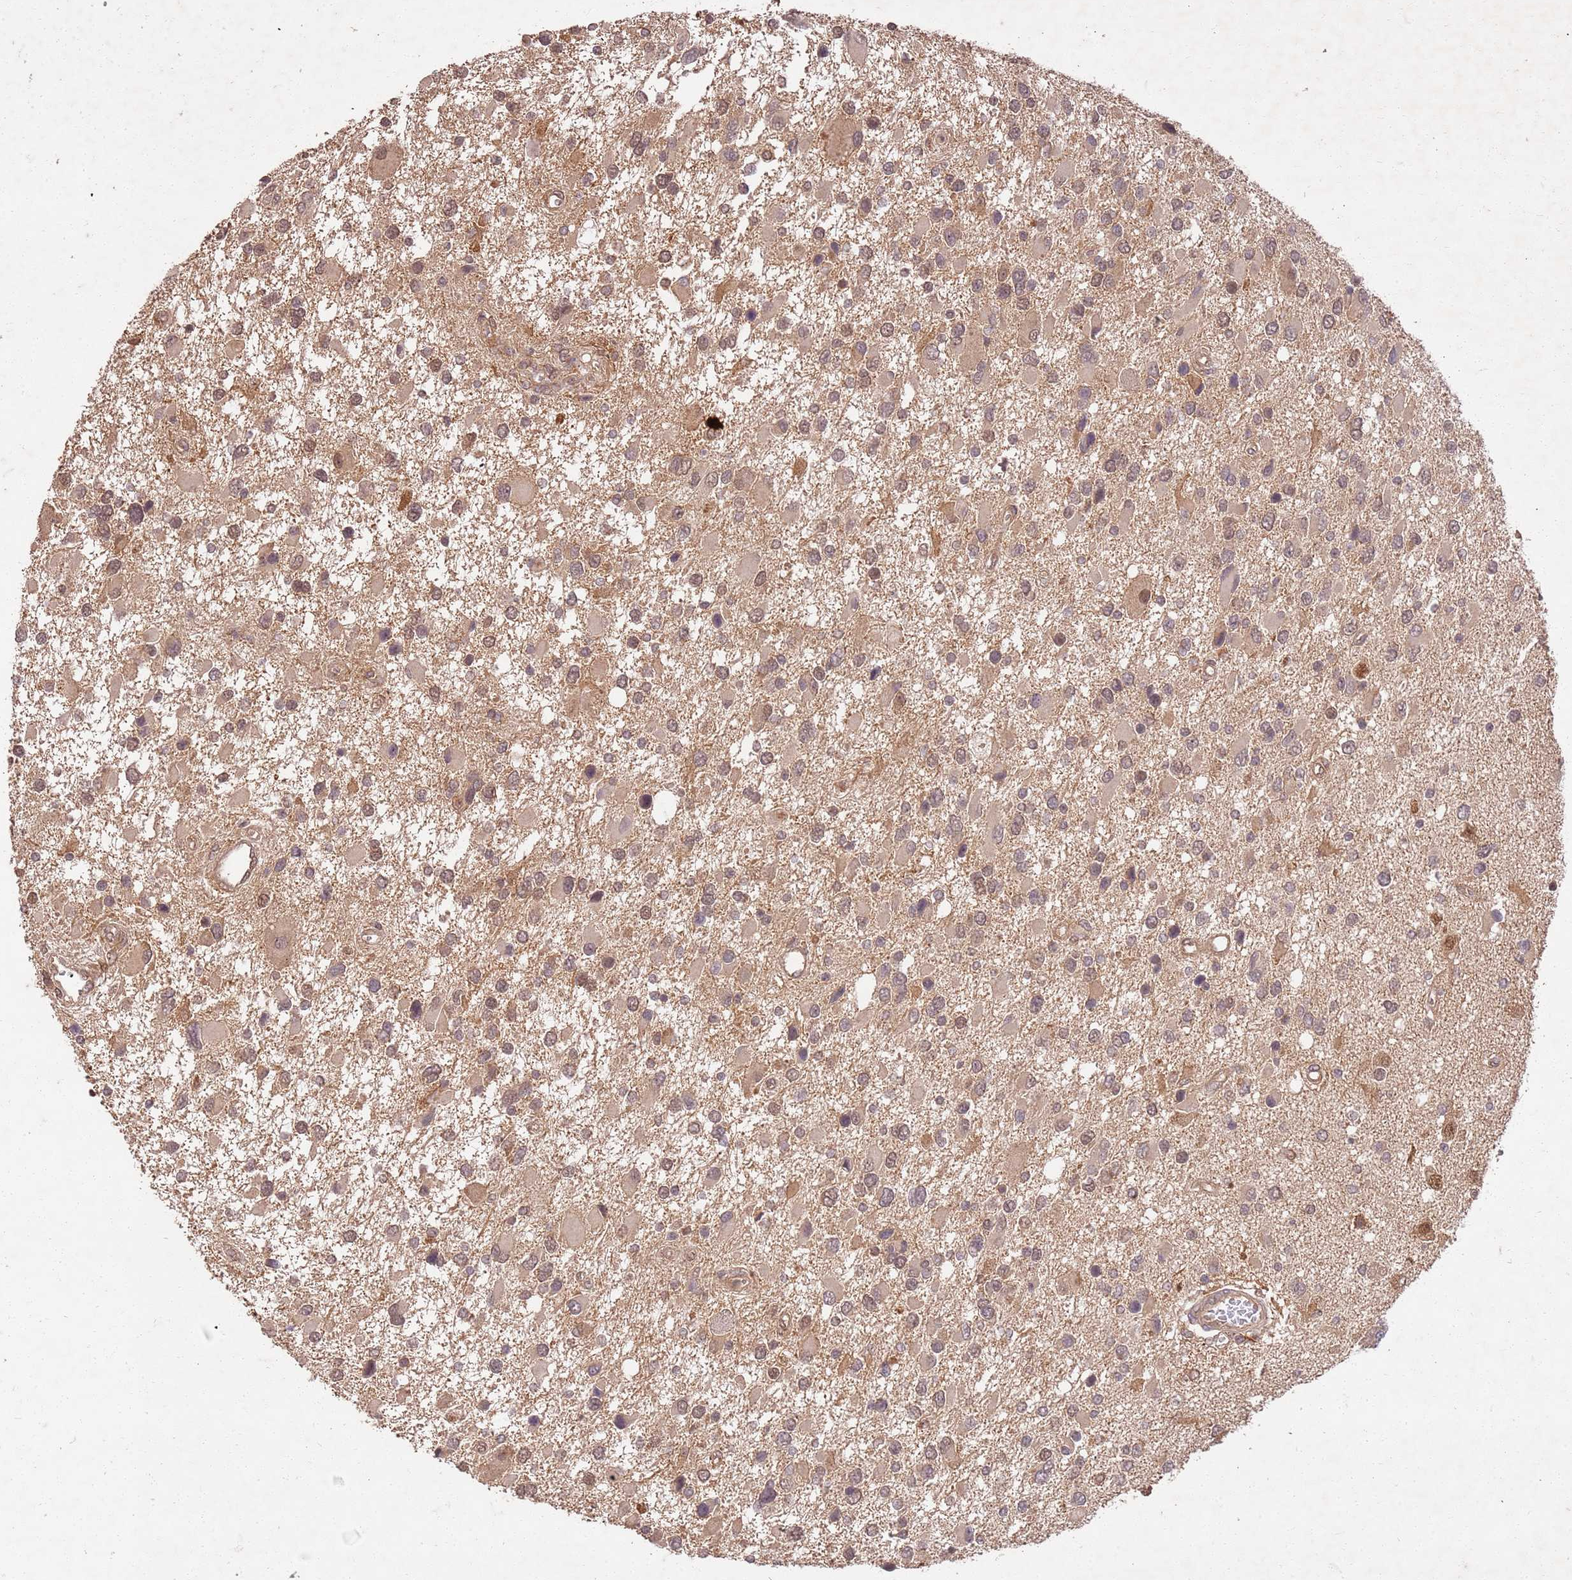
{"staining": {"intensity": "moderate", "quantity": "25%-75%", "location": "cytoplasmic/membranous,nuclear"}, "tissue": "glioma", "cell_type": "Tumor cells", "image_type": "cancer", "snomed": [{"axis": "morphology", "description": "Glioma, malignant, High grade"}, {"axis": "topography", "description": "Brain"}], "caption": "Glioma stained for a protein displays moderate cytoplasmic/membranous and nuclear positivity in tumor cells.", "gene": "UBE3A", "patient": {"sex": "male", "age": 53}}